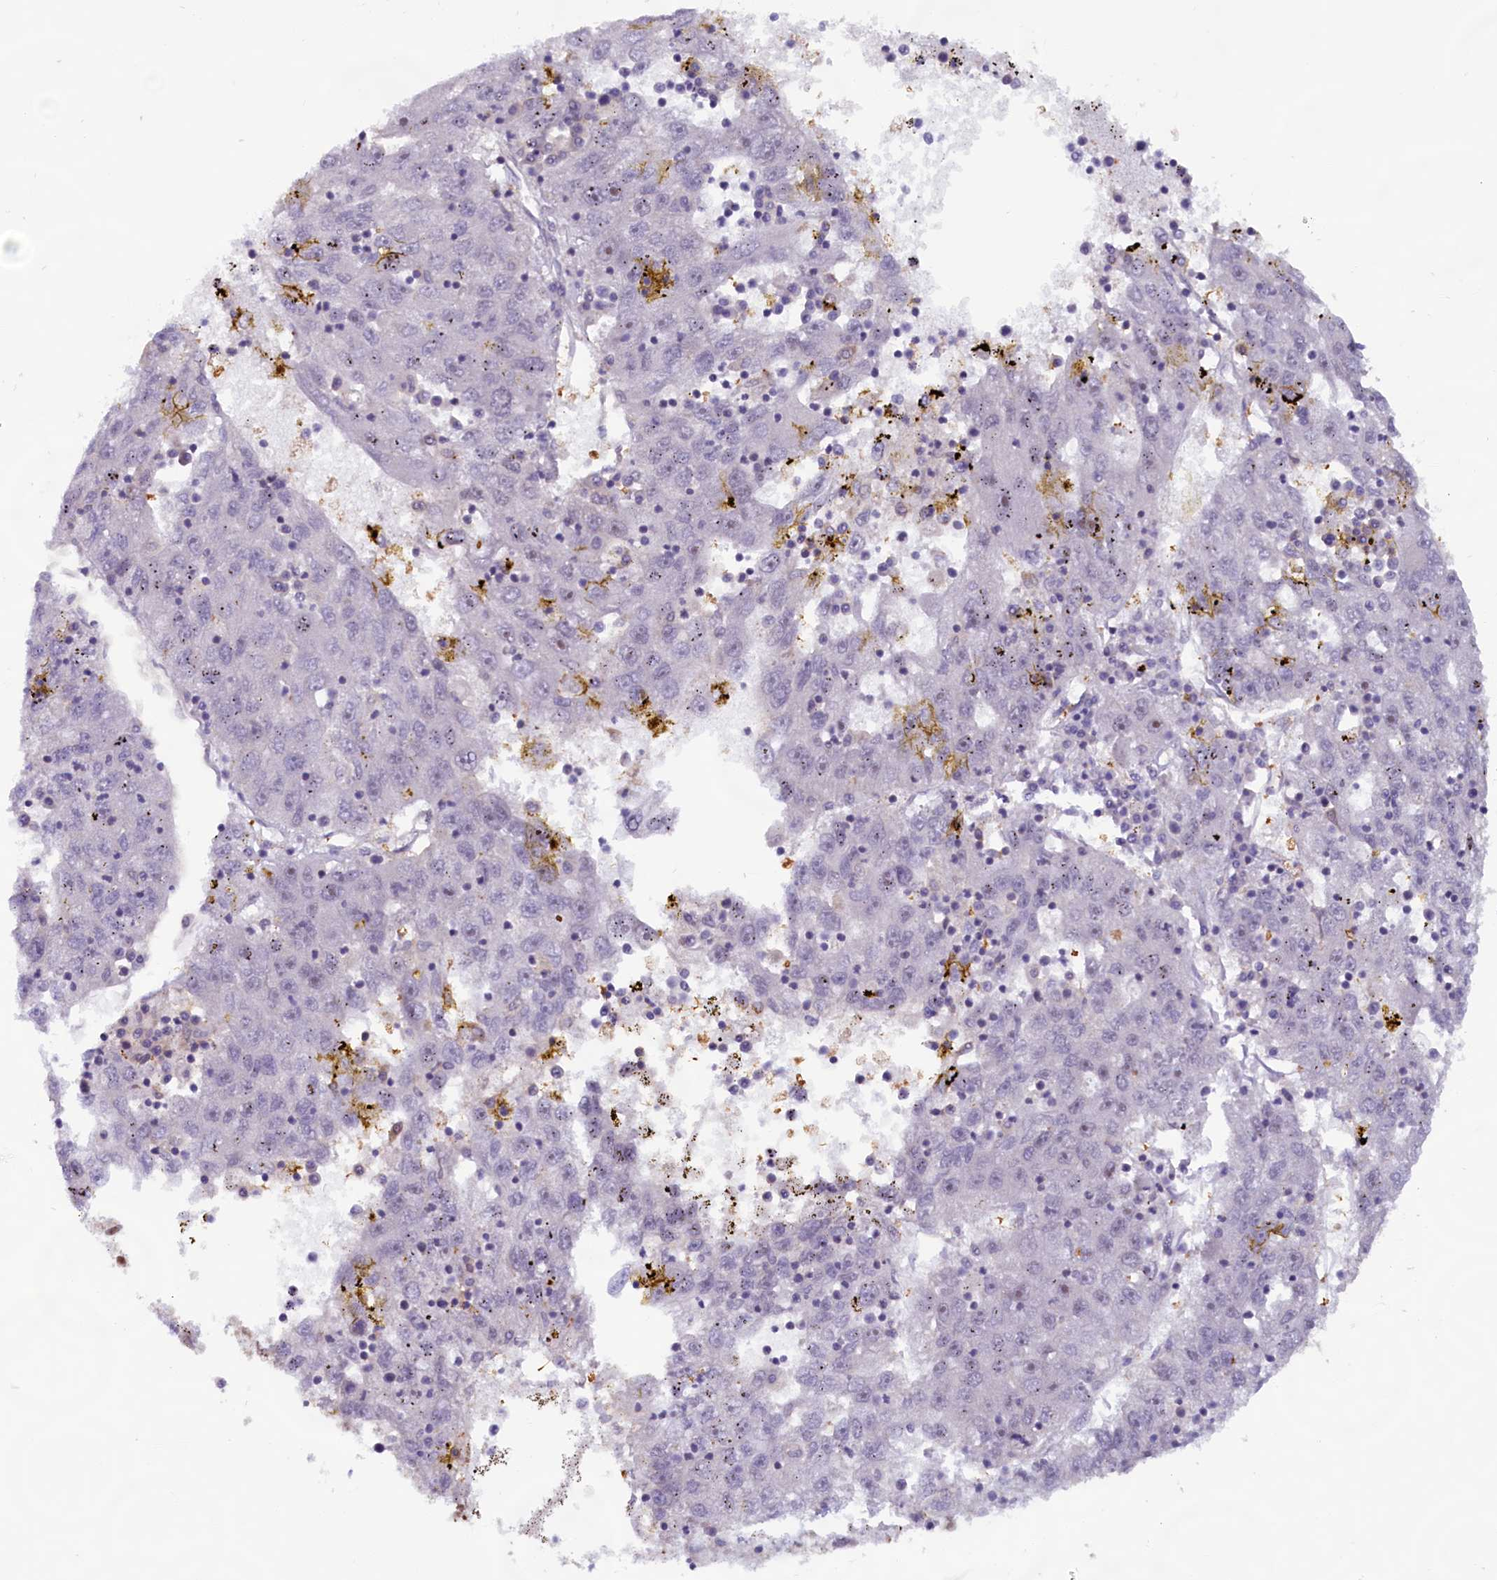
{"staining": {"intensity": "negative", "quantity": "none", "location": "none"}, "tissue": "liver cancer", "cell_type": "Tumor cells", "image_type": "cancer", "snomed": [{"axis": "morphology", "description": "Carcinoma, Hepatocellular, NOS"}, {"axis": "topography", "description": "Liver"}], "caption": "Liver cancer was stained to show a protein in brown. There is no significant expression in tumor cells. (DAB immunohistochemistry (IHC), high magnification).", "gene": "C1D", "patient": {"sex": "male", "age": 49}}